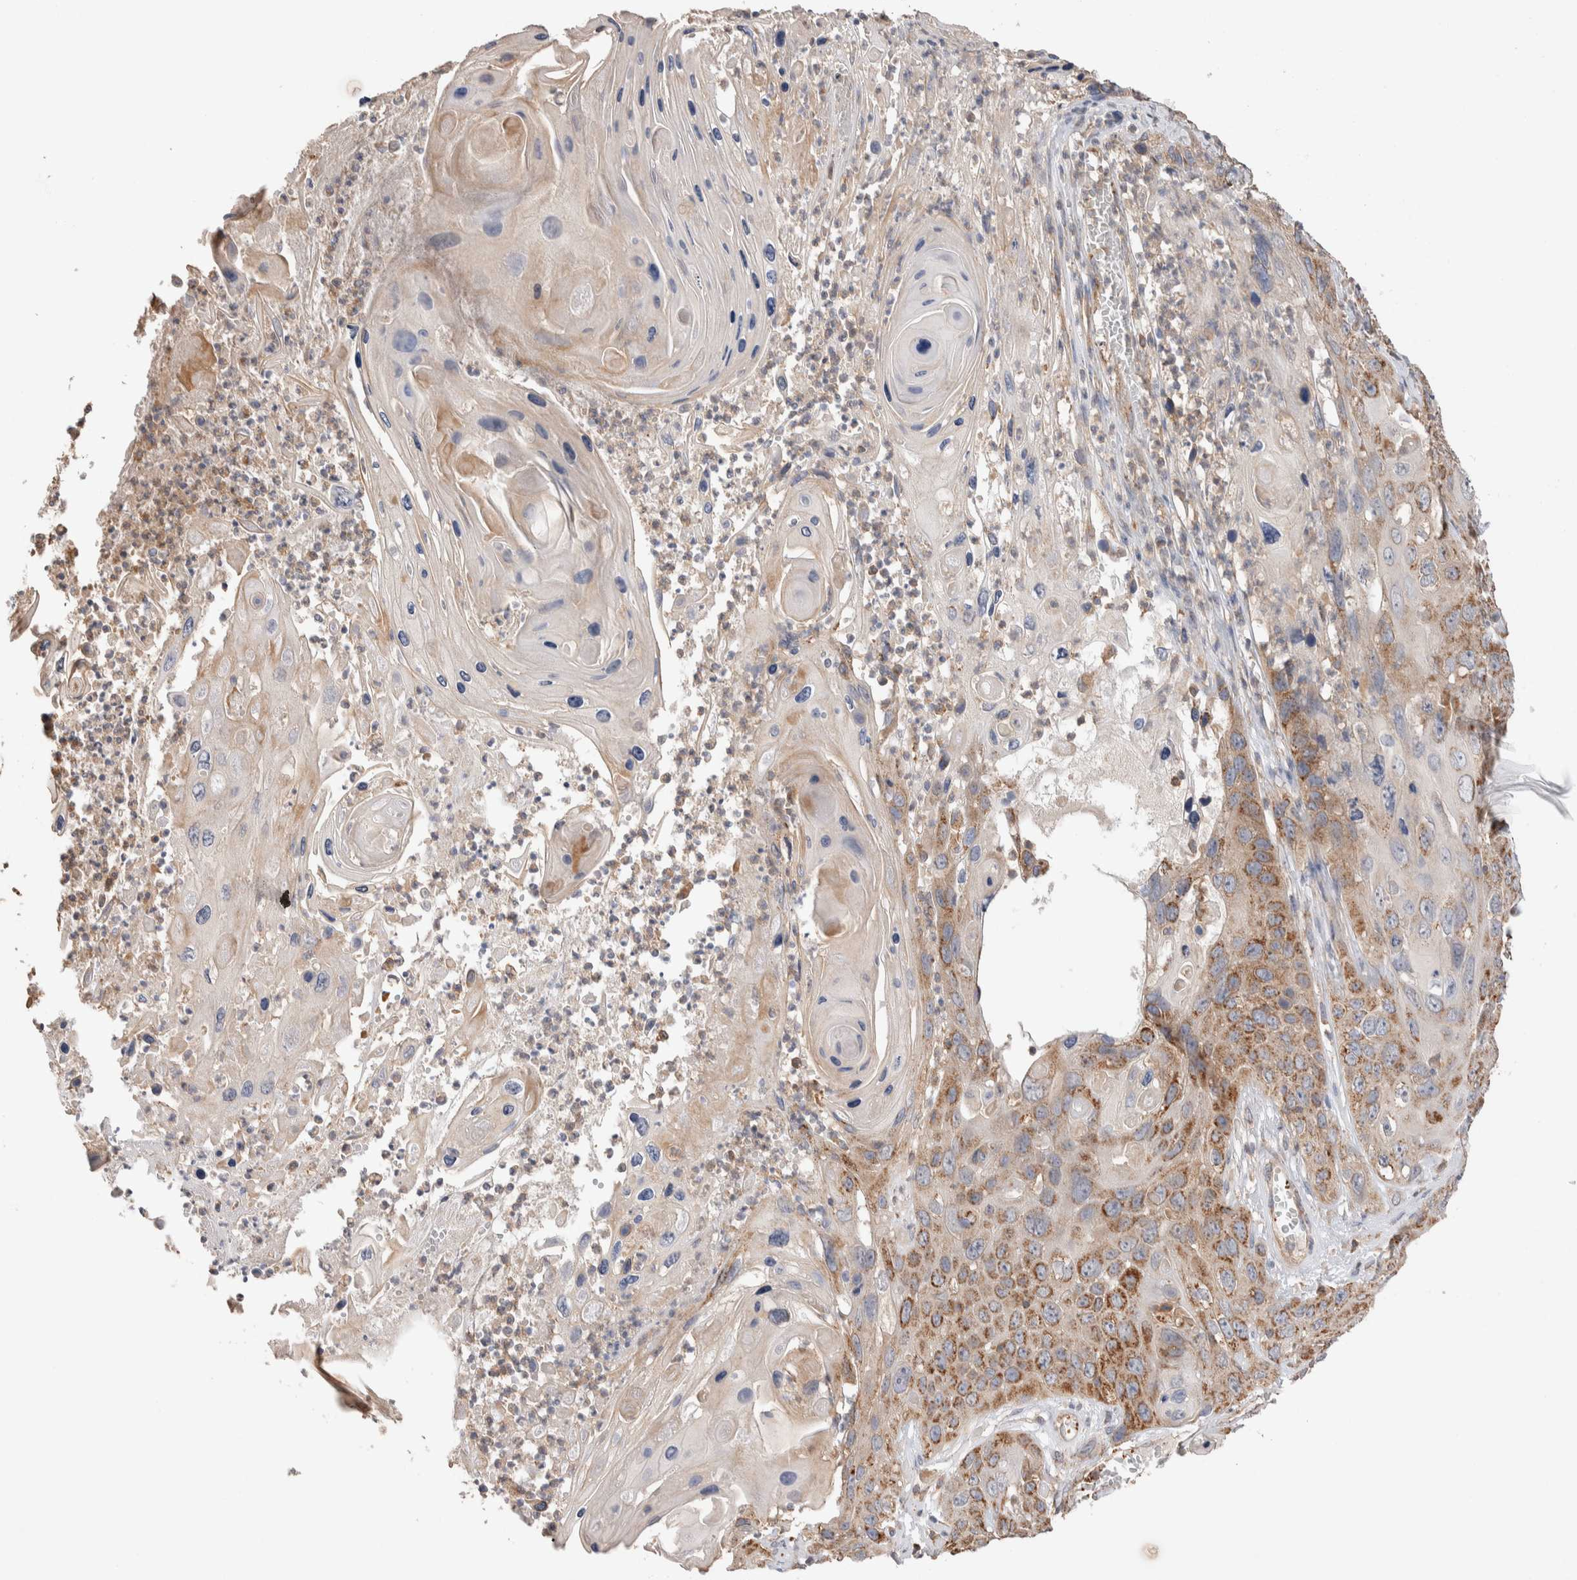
{"staining": {"intensity": "moderate", "quantity": "25%-75%", "location": "cytoplasmic/membranous"}, "tissue": "skin cancer", "cell_type": "Tumor cells", "image_type": "cancer", "snomed": [{"axis": "morphology", "description": "Squamous cell carcinoma, NOS"}, {"axis": "topography", "description": "Skin"}], "caption": "Immunohistochemical staining of skin cancer (squamous cell carcinoma) shows medium levels of moderate cytoplasmic/membranous staining in about 25%-75% of tumor cells.", "gene": "DEPTOR", "patient": {"sex": "male", "age": 55}}